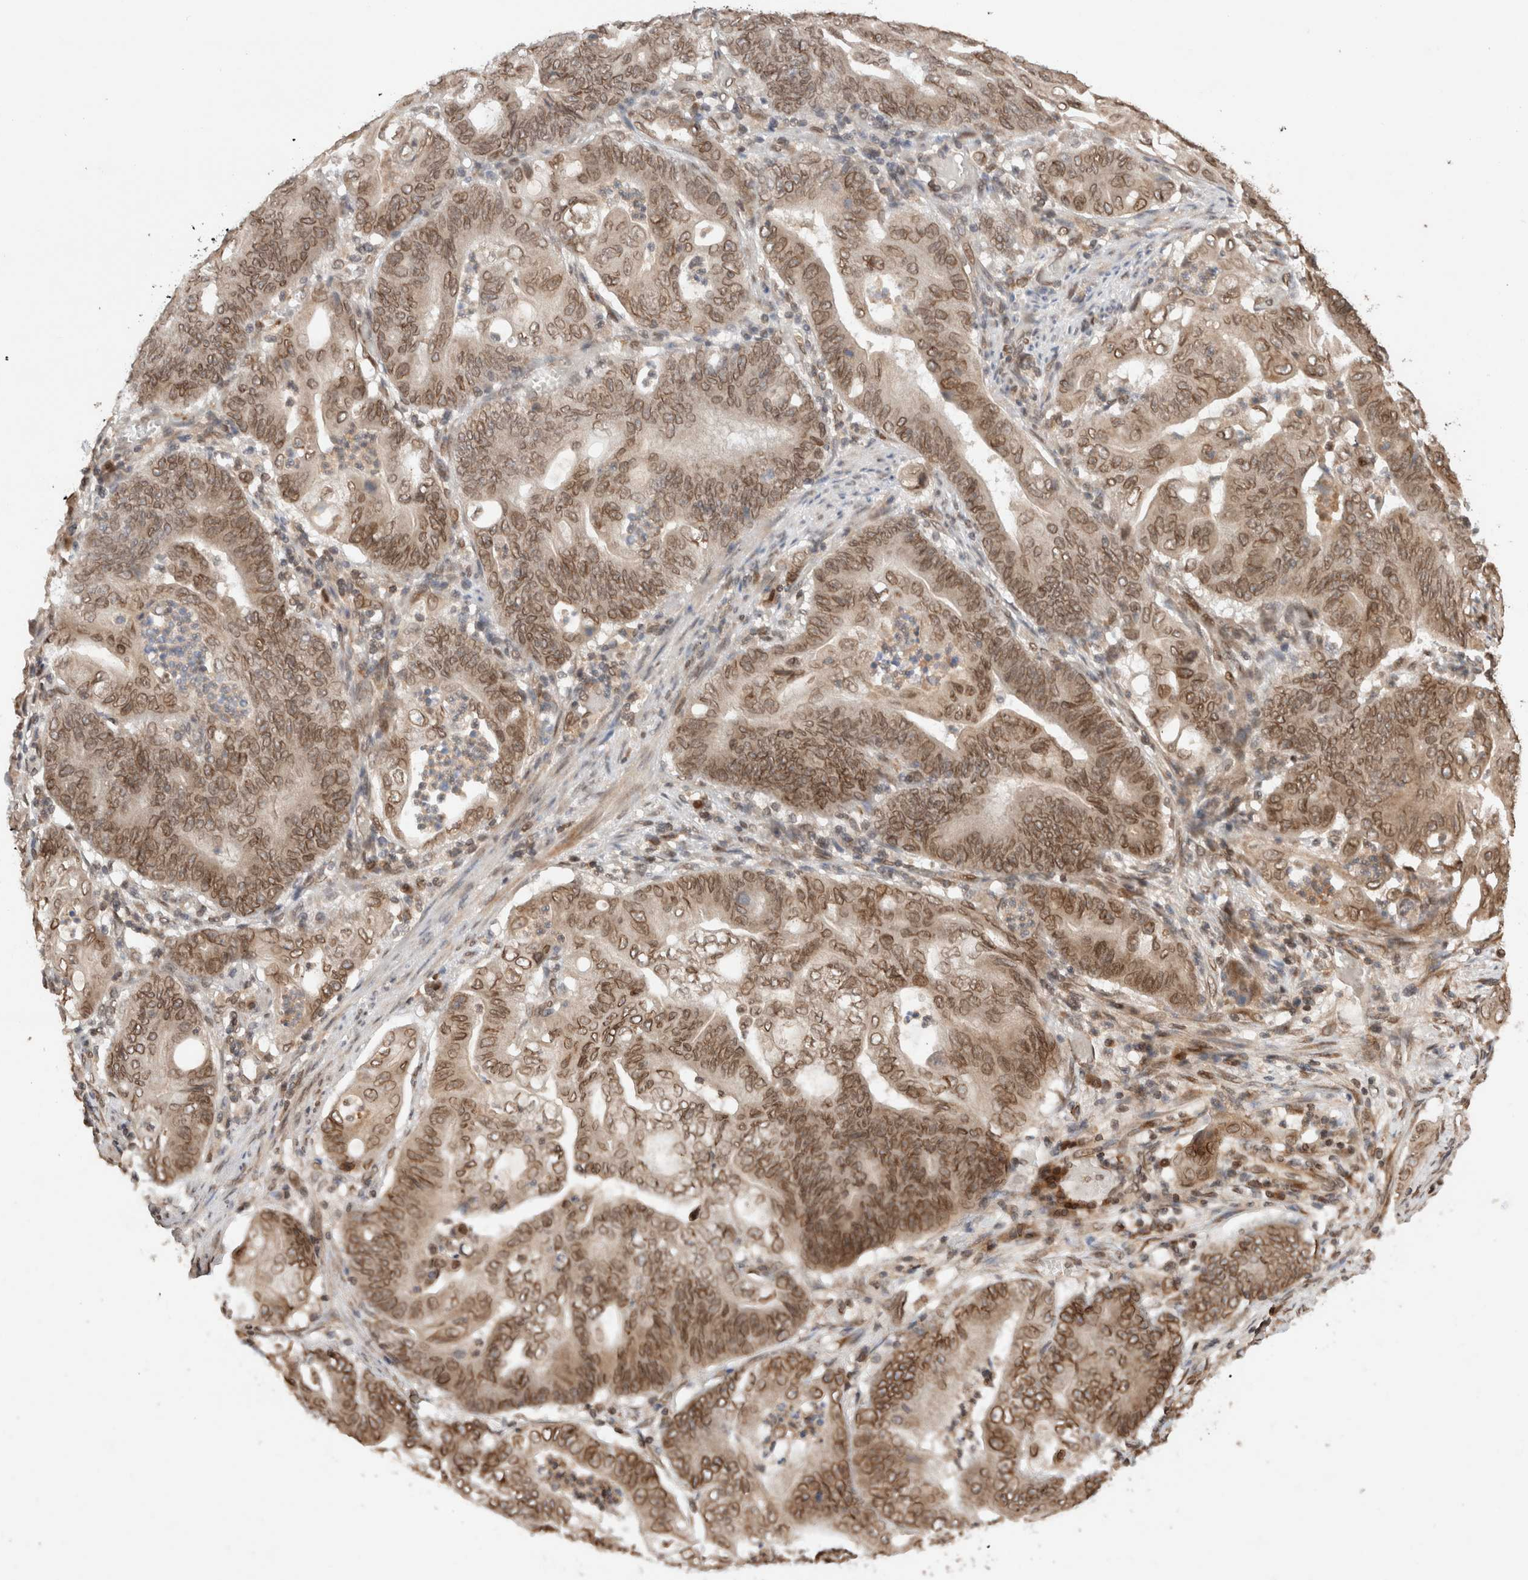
{"staining": {"intensity": "moderate", "quantity": ">75%", "location": "cytoplasmic/membranous,nuclear"}, "tissue": "stomach cancer", "cell_type": "Tumor cells", "image_type": "cancer", "snomed": [{"axis": "morphology", "description": "Adenocarcinoma, NOS"}, {"axis": "topography", "description": "Stomach"}], "caption": "Immunohistochemical staining of human stomach cancer exhibits moderate cytoplasmic/membranous and nuclear protein staining in about >75% of tumor cells.", "gene": "TPR", "patient": {"sex": "female", "age": 73}}